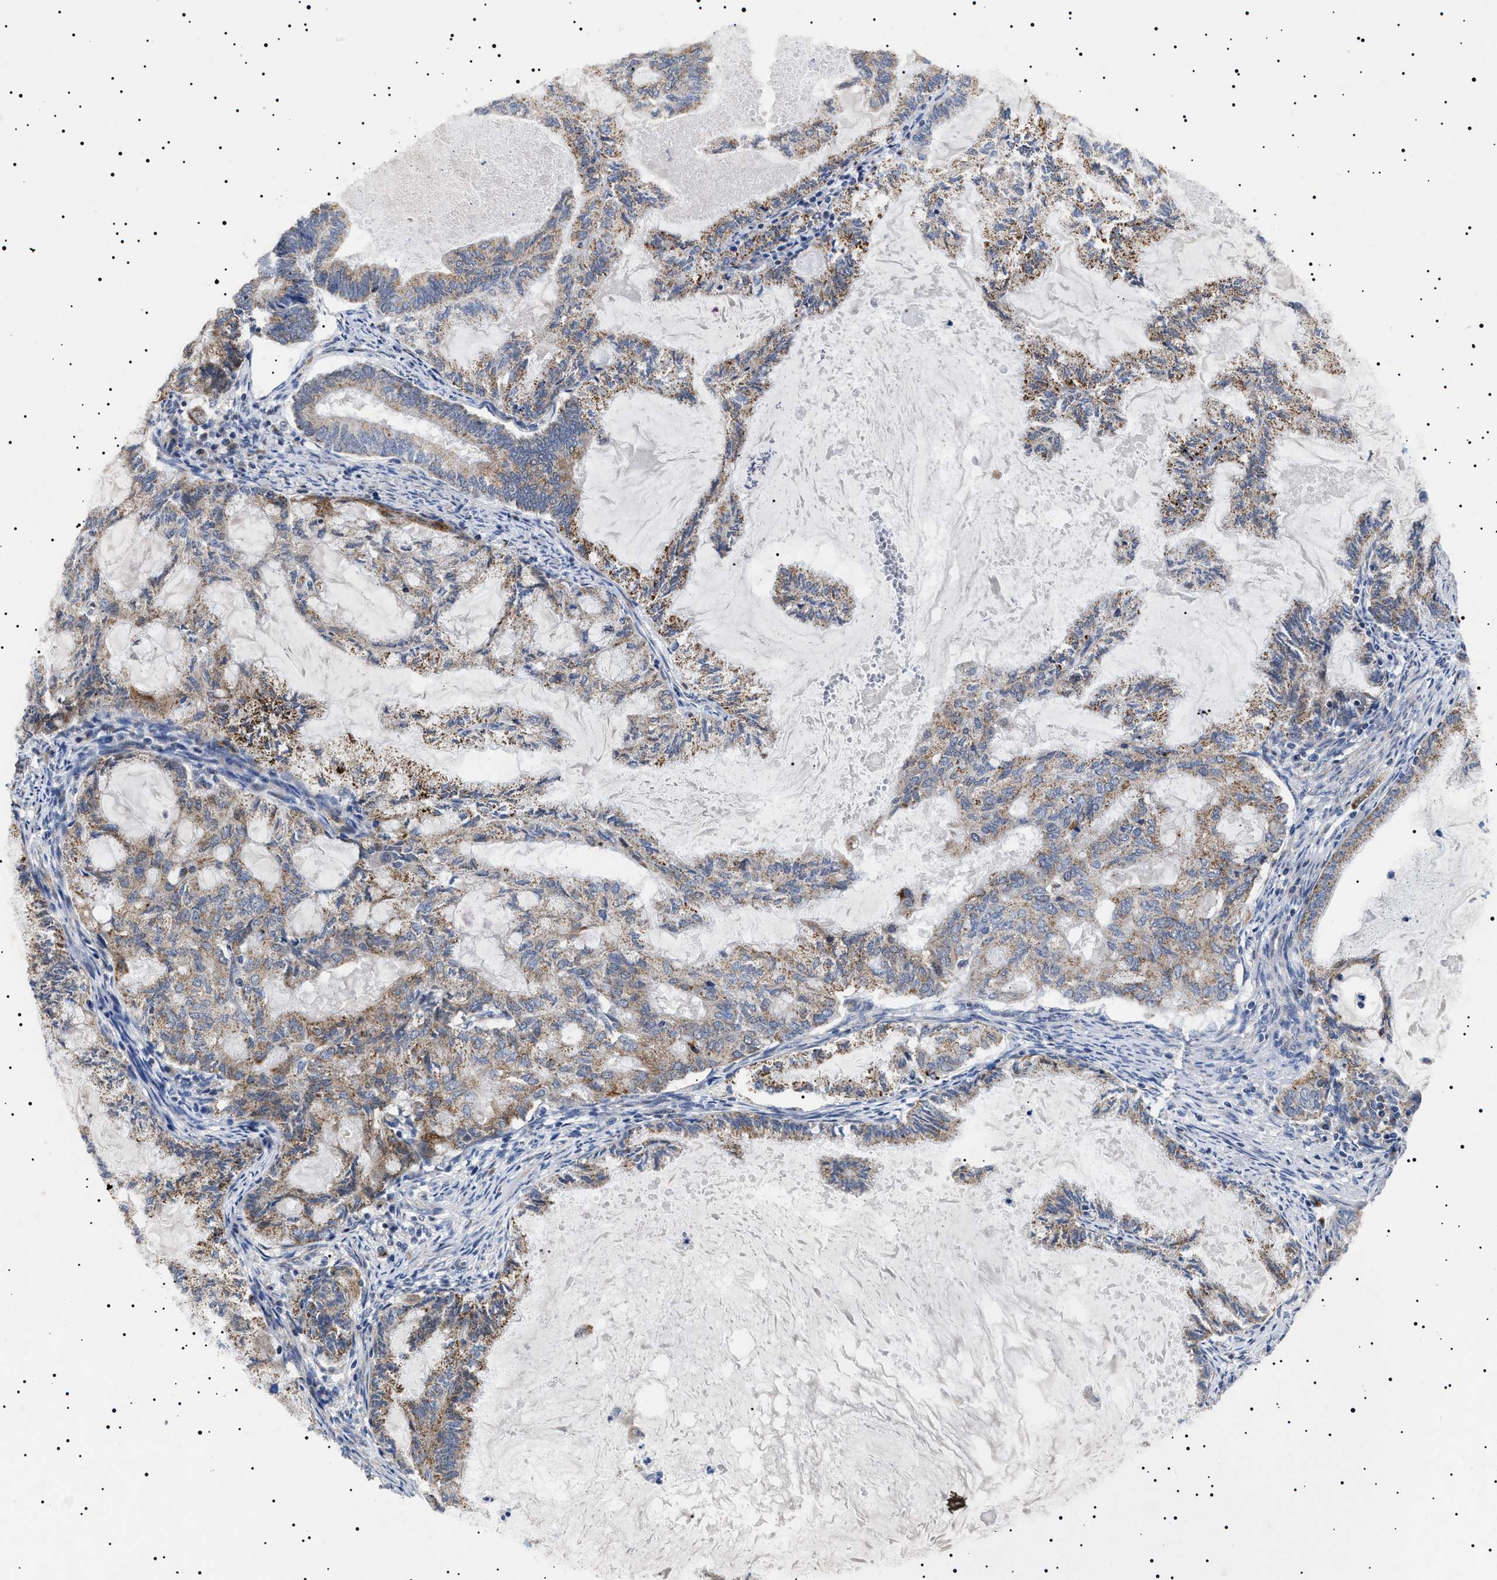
{"staining": {"intensity": "moderate", "quantity": "25%-75%", "location": "cytoplasmic/membranous"}, "tissue": "endometrial cancer", "cell_type": "Tumor cells", "image_type": "cancer", "snomed": [{"axis": "morphology", "description": "Adenocarcinoma, NOS"}, {"axis": "topography", "description": "Endometrium"}], "caption": "A medium amount of moderate cytoplasmic/membranous positivity is present in approximately 25%-75% of tumor cells in endometrial cancer (adenocarcinoma) tissue.", "gene": "RAB34", "patient": {"sex": "female", "age": 86}}